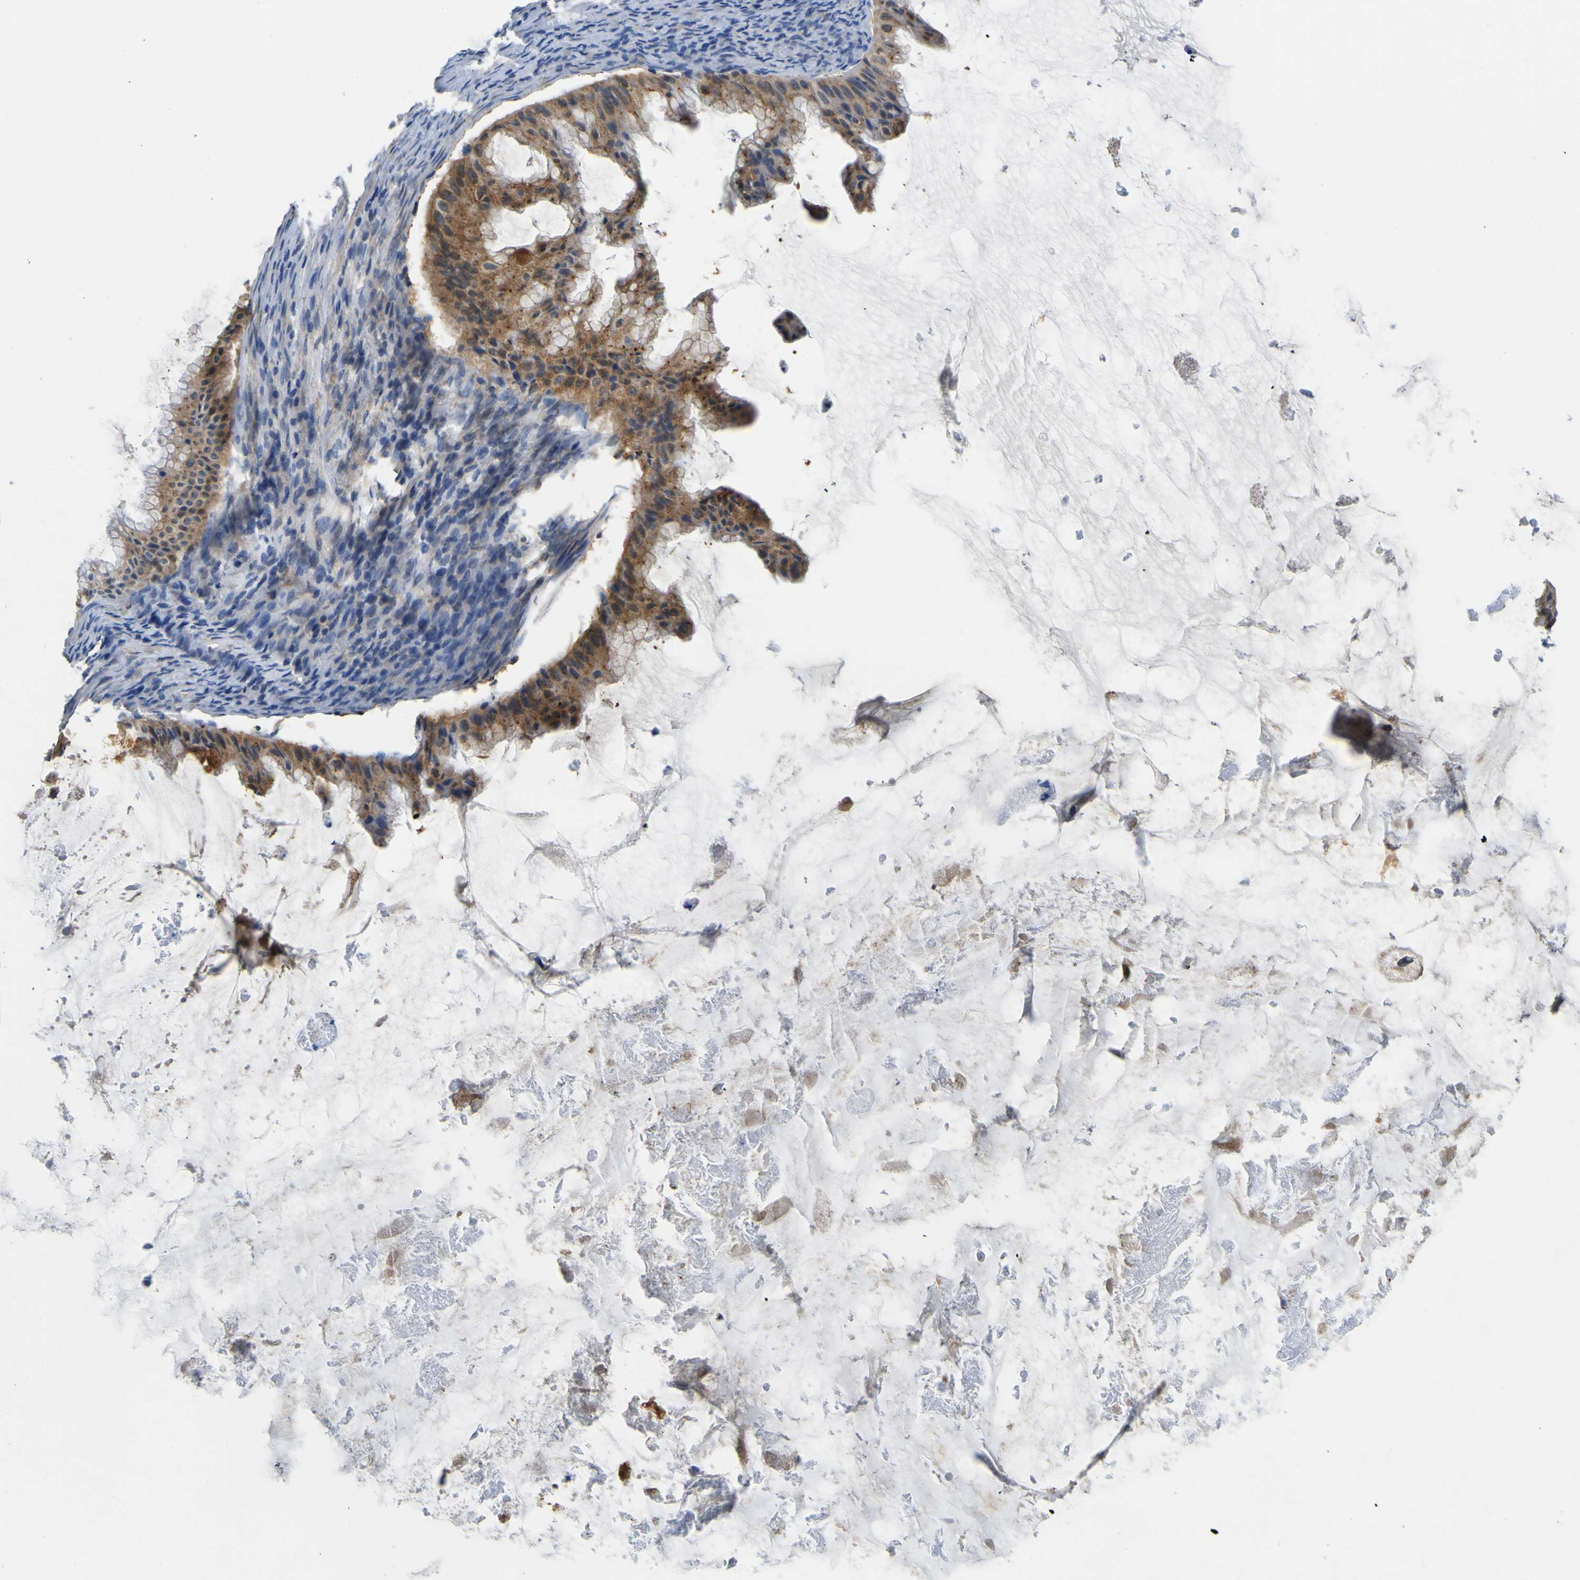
{"staining": {"intensity": "moderate", "quantity": ">75%", "location": "cytoplasmic/membranous"}, "tissue": "ovarian cancer", "cell_type": "Tumor cells", "image_type": "cancer", "snomed": [{"axis": "morphology", "description": "Cystadenocarcinoma, mucinous, NOS"}, {"axis": "topography", "description": "Ovary"}], "caption": "DAB immunohistochemical staining of ovarian mucinous cystadenocarcinoma exhibits moderate cytoplasmic/membranous protein positivity in approximately >75% of tumor cells.", "gene": "TNIK", "patient": {"sex": "female", "age": 61}}